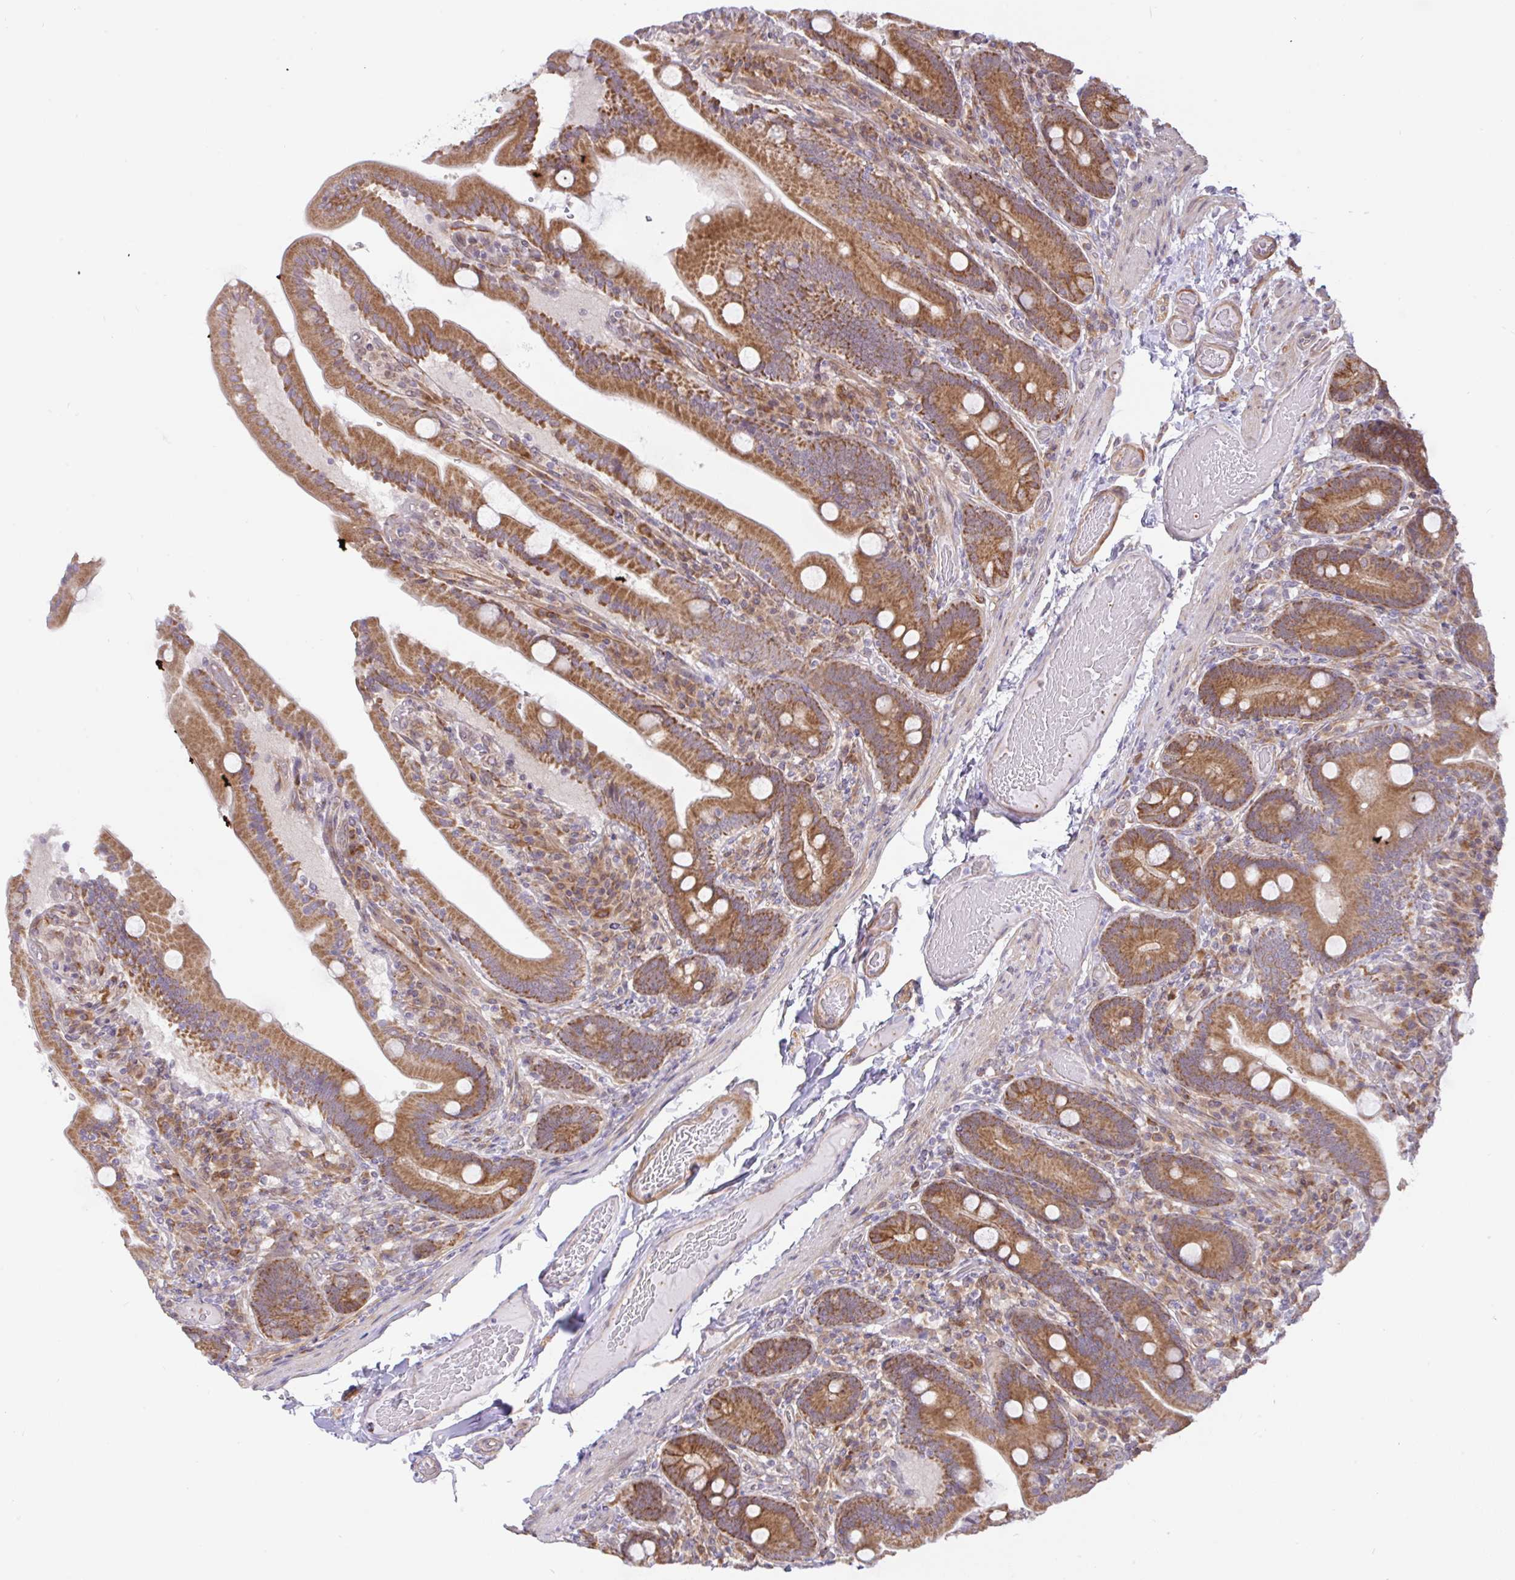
{"staining": {"intensity": "moderate", "quantity": ">75%", "location": "cytoplasmic/membranous"}, "tissue": "duodenum", "cell_type": "Glandular cells", "image_type": "normal", "snomed": [{"axis": "morphology", "description": "Normal tissue, NOS"}, {"axis": "topography", "description": "Duodenum"}], "caption": "The immunohistochemical stain shows moderate cytoplasmic/membranous expression in glandular cells of benign duodenum.", "gene": "DLEU7", "patient": {"sex": "female", "age": 62}}